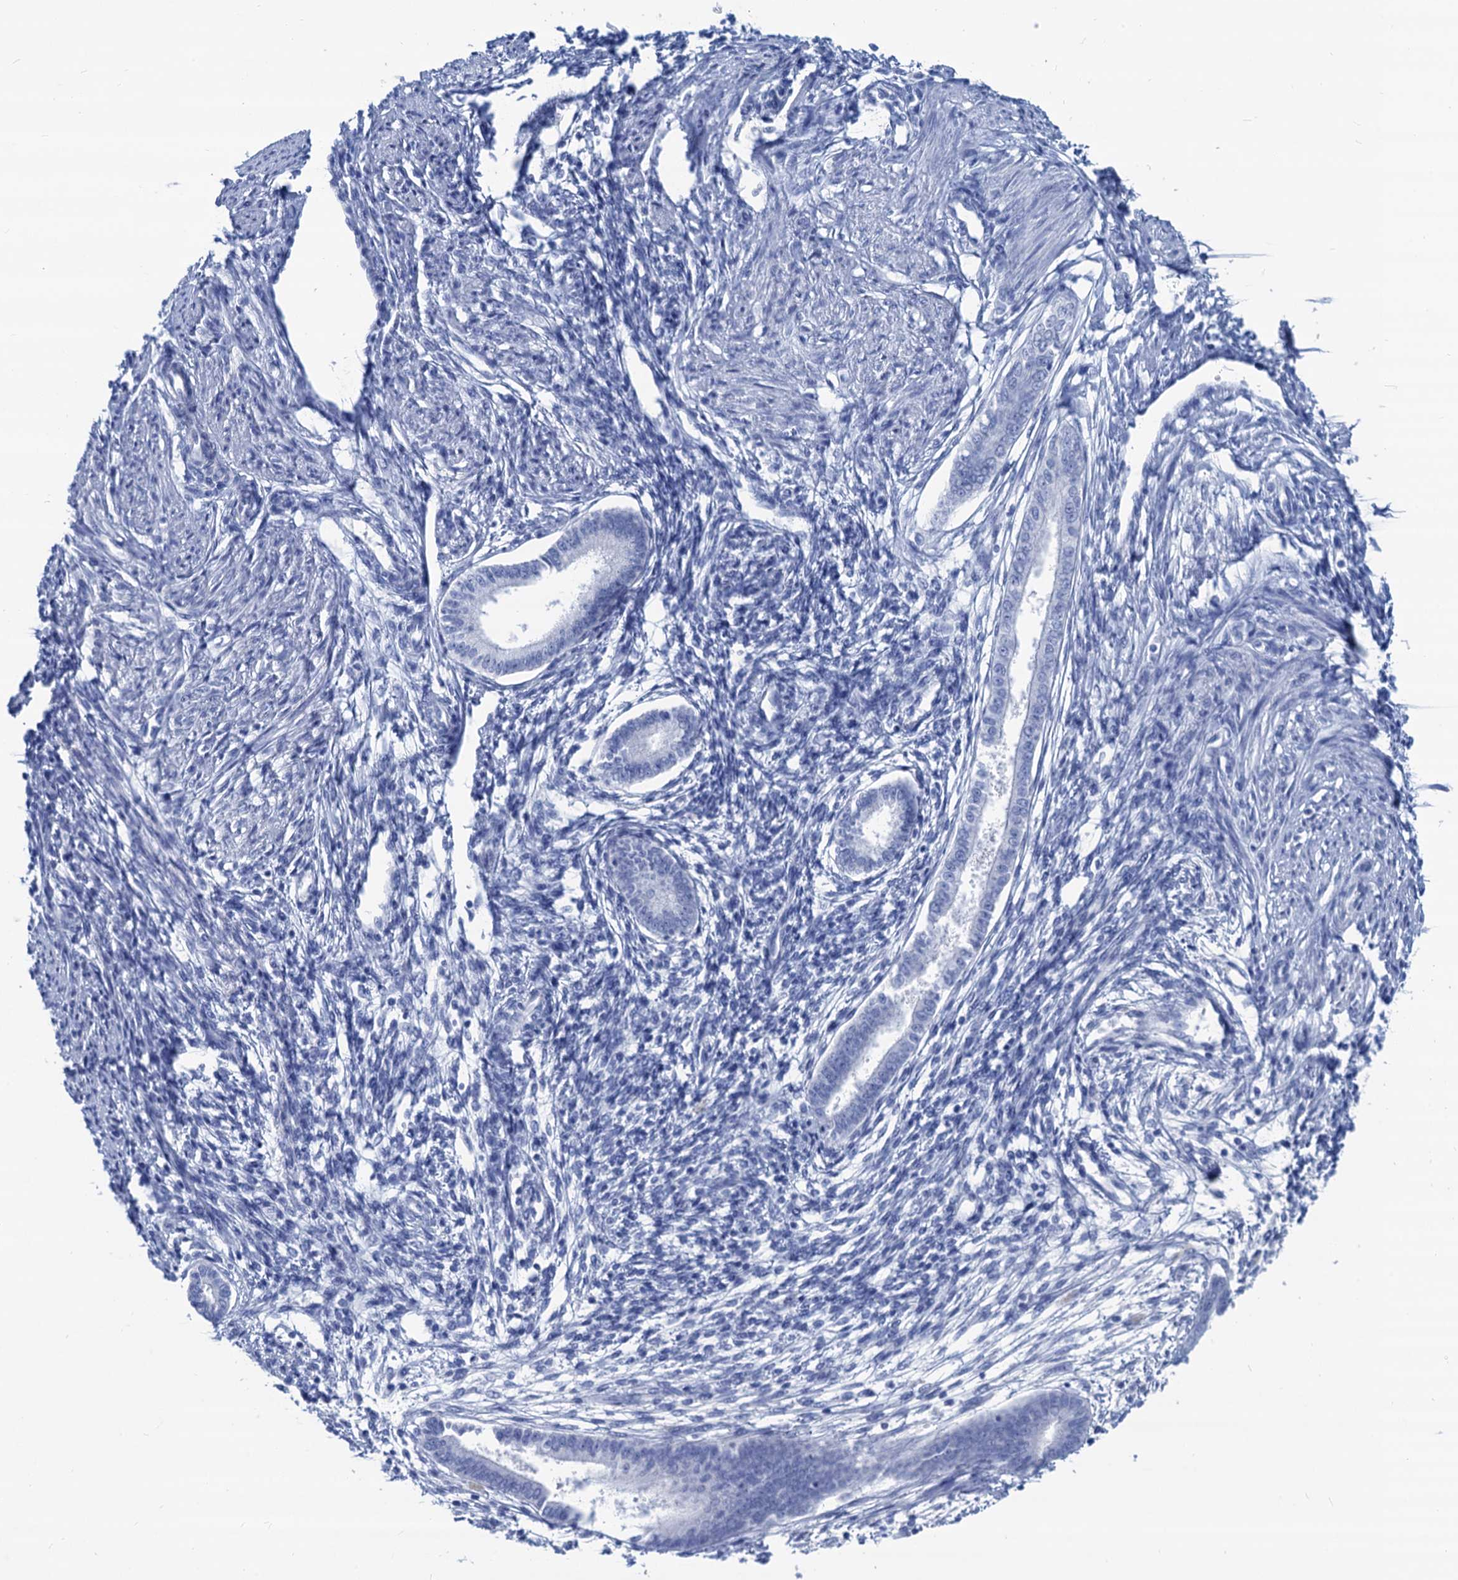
{"staining": {"intensity": "negative", "quantity": "none", "location": "none"}, "tissue": "endometrium", "cell_type": "Cells in endometrial stroma", "image_type": "normal", "snomed": [{"axis": "morphology", "description": "Normal tissue, NOS"}, {"axis": "topography", "description": "Endometrium"}], "caption": "The image displays no staining of cells in endometrial stroma in benign endometrium.", "gene": "CABYR", "patient": {"sex": "female", "age": 56}}